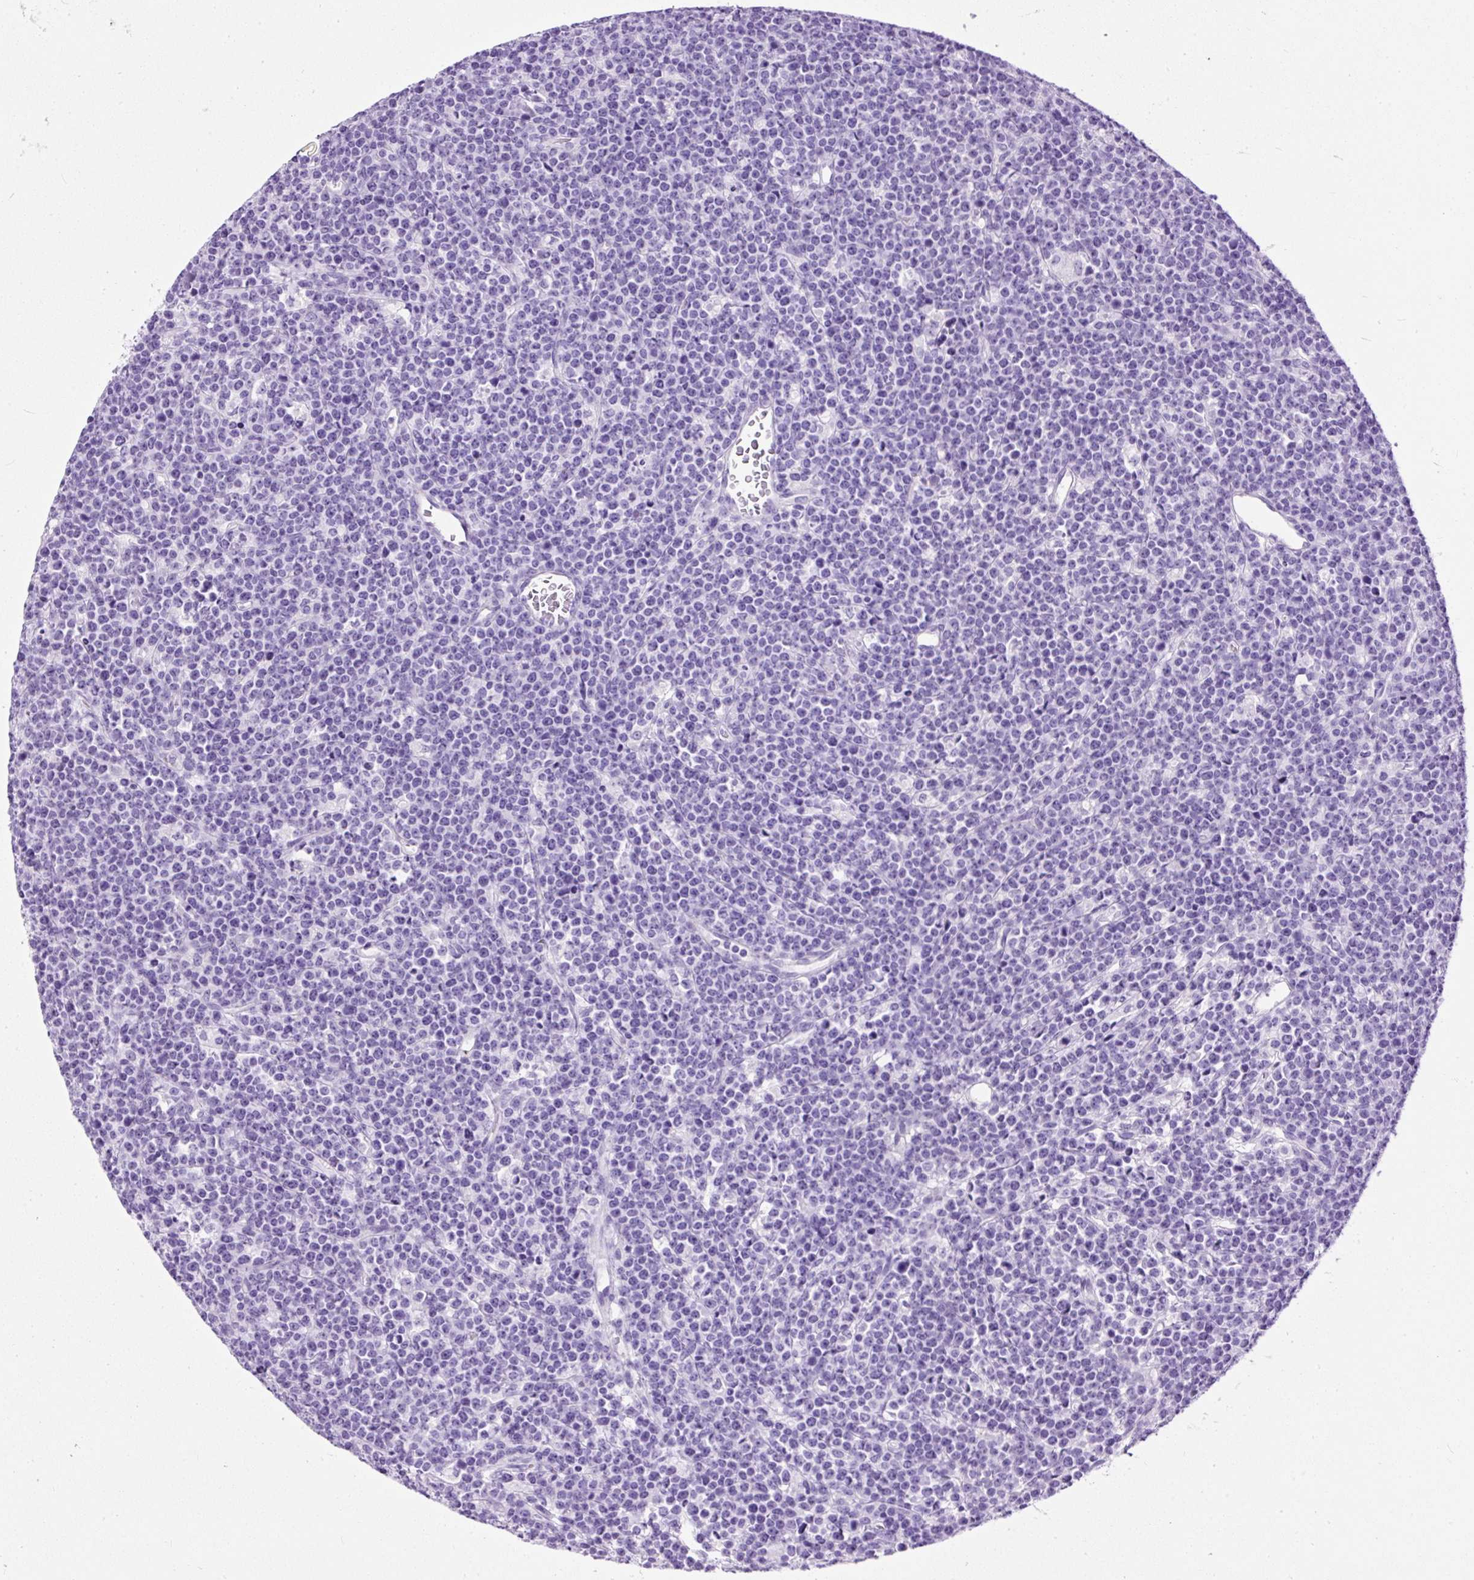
{"staining": {"intensity": "negative", "quantity": "none", "location": "none"}, "tissue": "lymphoma", "cell_type": "Tumor cells", "image_type": "cancer", "snomed": [{"axis": "morphology", "description": "Malignant lymphoma, non-Hodgkin's type, High grade"}, {"axis": "topography", "description": "Ovary"}], "caption": "Immunohistochemistry (IHC) photomicrograph of high-grade malignant lymphoma, non-Hodgkin's type stained for a protein (brown), which shows no expression in tumor cells.", "gene": "STOX2", "patient": {"sex": "female", "age": 56}}